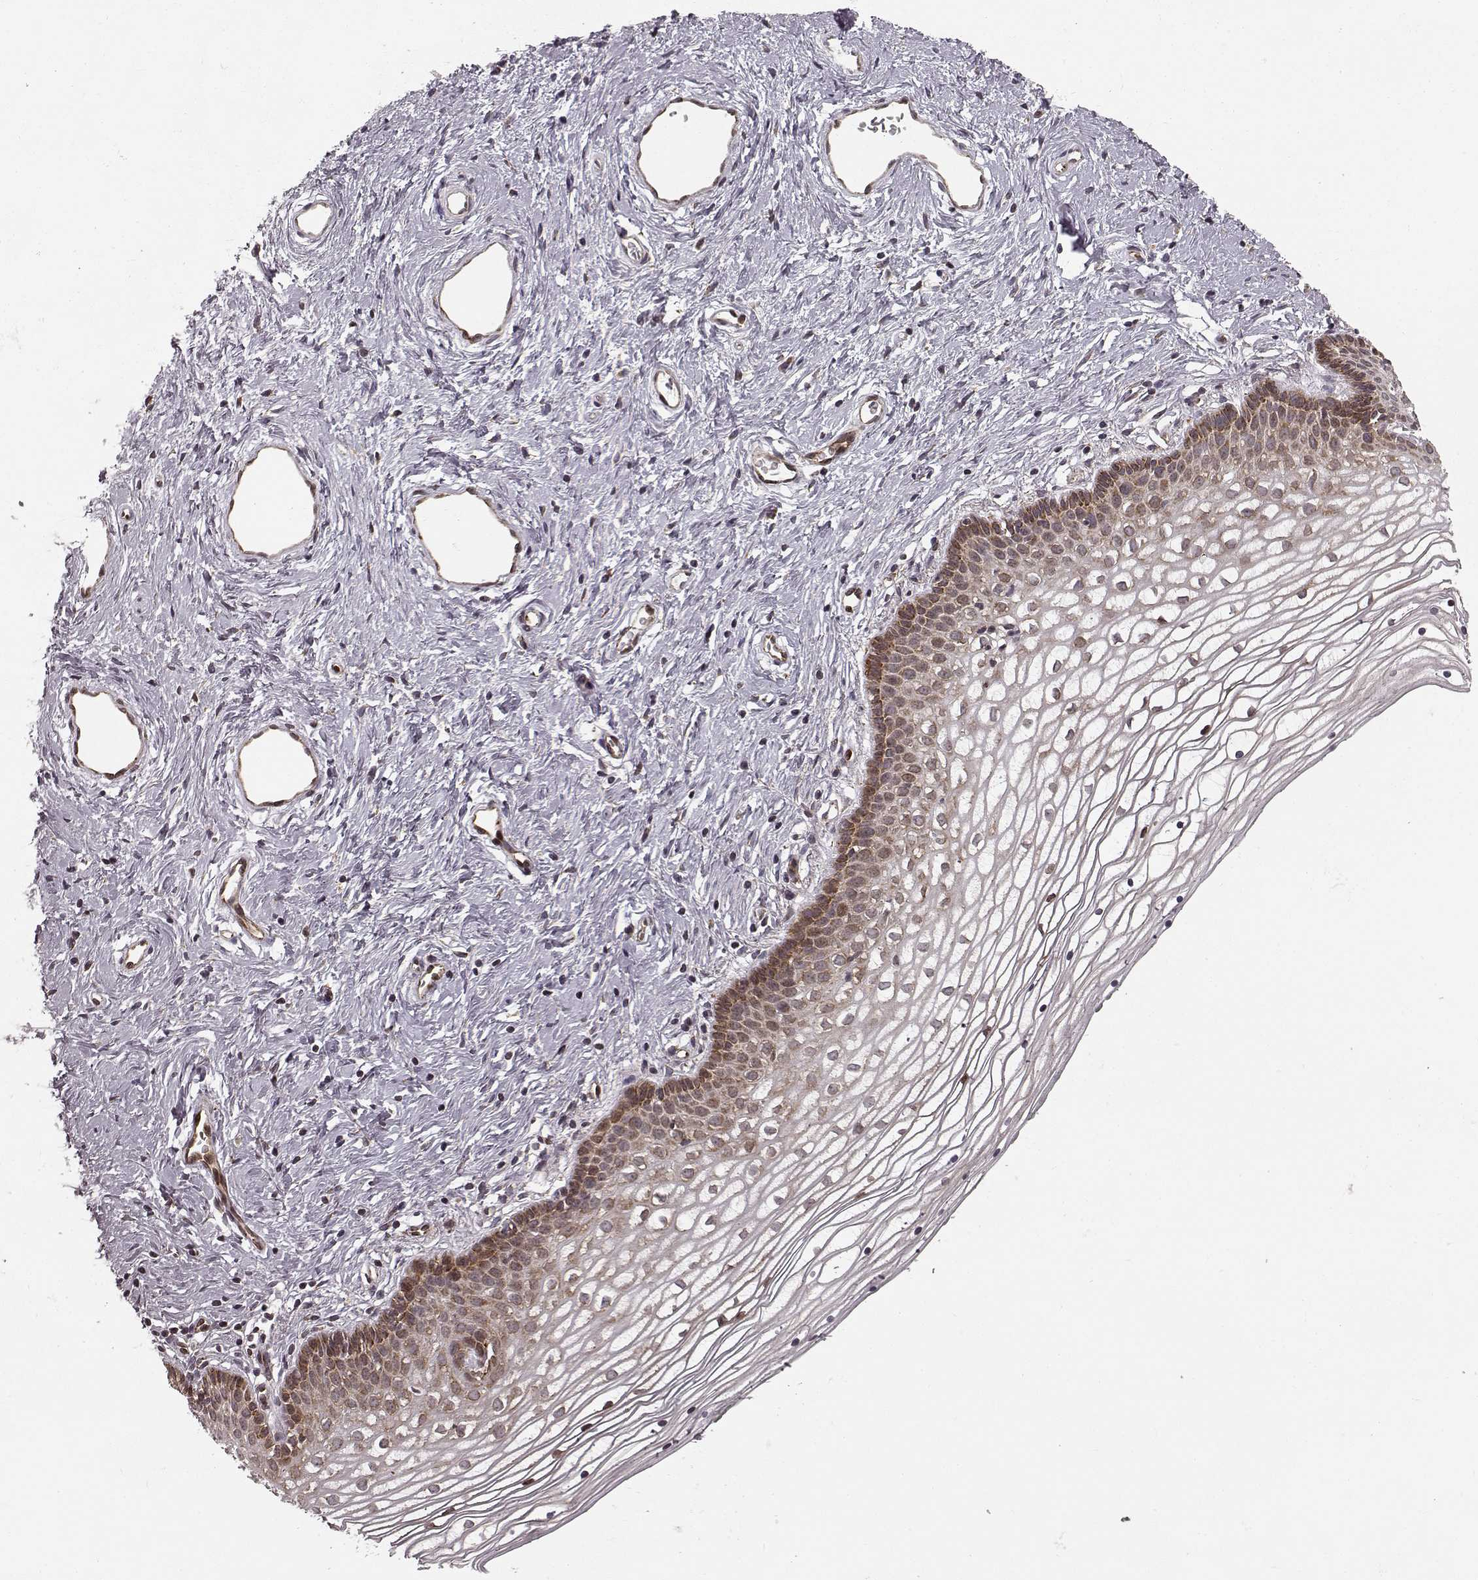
{"staining": {"intensity": "moderate", "quantity": "<25%", "location": "cytoplasmic/membranous"}, "tissue": "vagina", "cell_type": "Squamous epithelial cells", "image_type": "normal", "snomed": [{"axis": "morphology", "description": "Normal tissue, NOS"}, {"axis": "topography", "description": "Vagina"}], "caption": "Protein expression analysis of benign vagina shows moderate cytoplasmic/membranous positivity in approximately <25% of squamous epithelial cells.", "gene": "TMEM14A", "patient": {"sex": "female", "age": 36}}